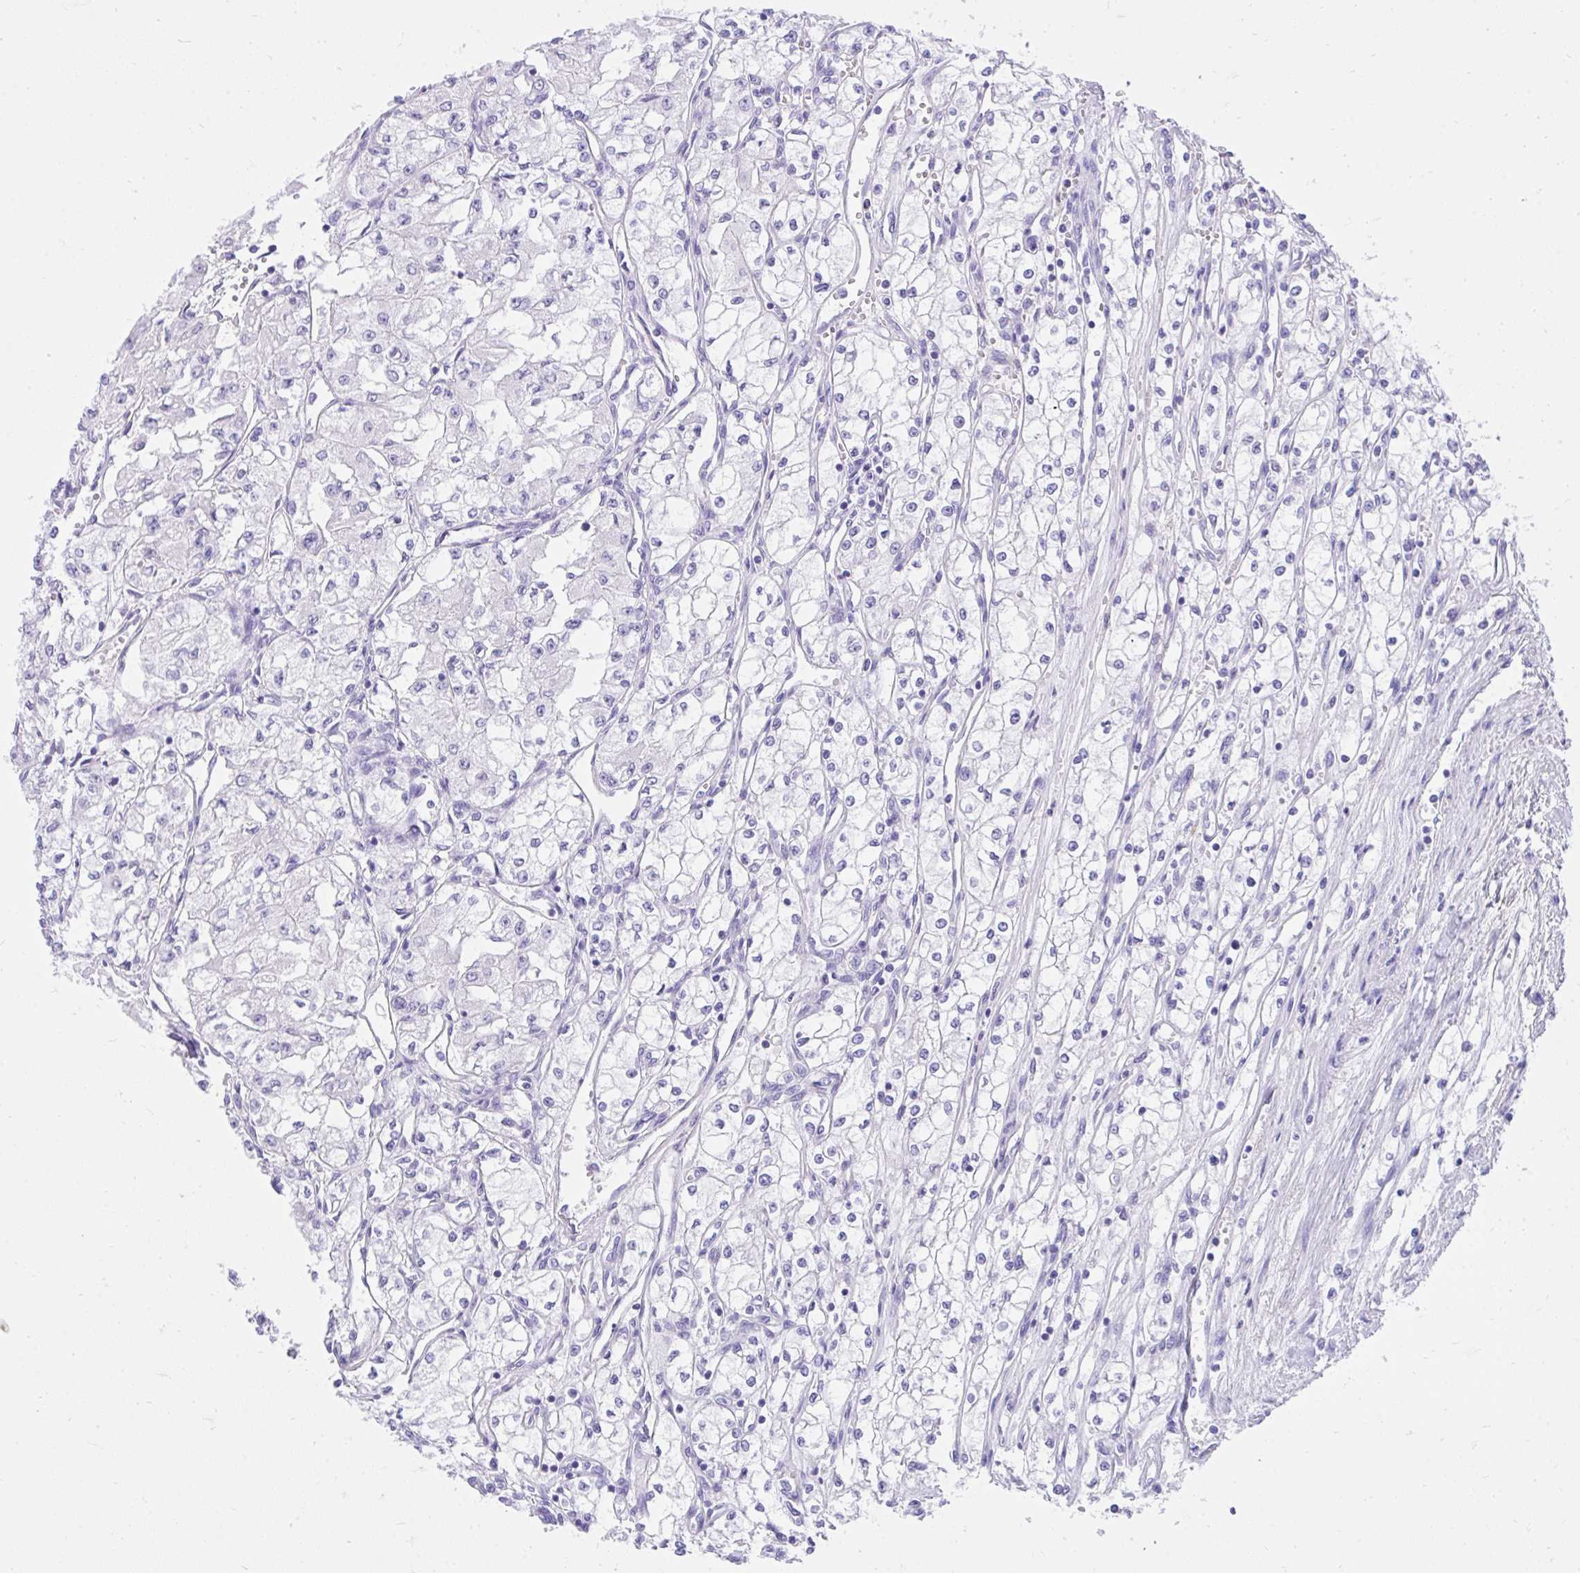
{"staining": {"intensity": "negative", "quantity": "none", "location": "none"}, "tissue": "renal cancer", "cell_type": "Tumor cells", "image_type": "cancer", "snomed": [{"axis": "morphology", "description": "Adenocarcinoma, NOS"}, {"axis": "topography", "description": "Kidney"}], "caption": "This micrograph is of renal cancer stained with immunohistochemistry to label a protein in brown with the nuclei are counter-stained blue. There is no positivity in tumor cells.", "gene": "KCNN4", "patient": {"sex": "male", "age": 59}}